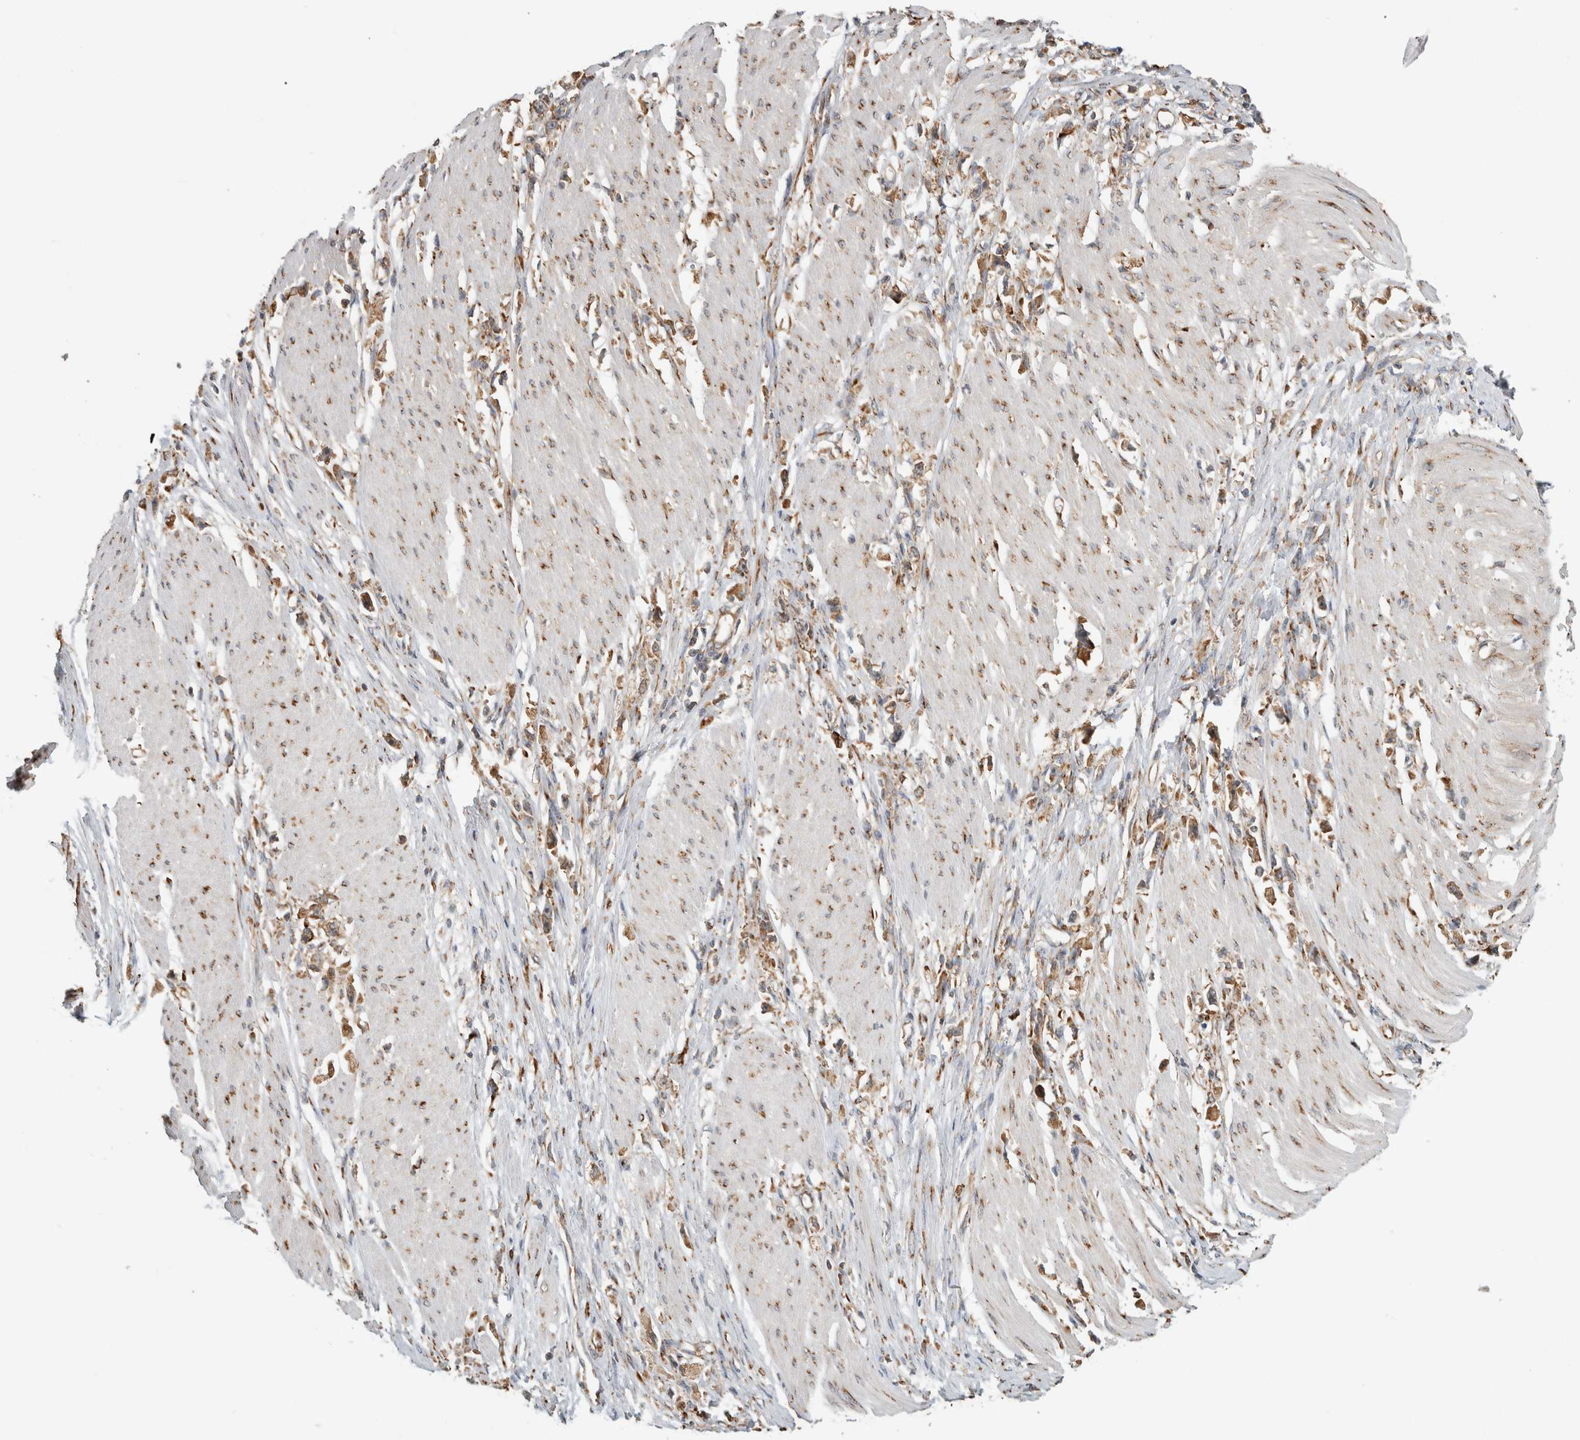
{"staining": {"intensity": "moderate", "quantity": ">75%", "location": "cytoplasmic/membranous"}, "tissue": "stomach cancer", "cell_type": "Tumor cells", "image_type": "cancer", "snomed": [{"axis": "morphology", "description": "Adenocarcinoma, NOS"}, {"axis": "topography", "description": "Stomach"}], "caption": "Protein analysis of stomach adenocarcinoma tissue reveals moderate cytoplasmic/membranous staining in approximately >75% of tumor cells.", "gene": "EIF3H", "patient": {"sex": "female", "age": 59}}